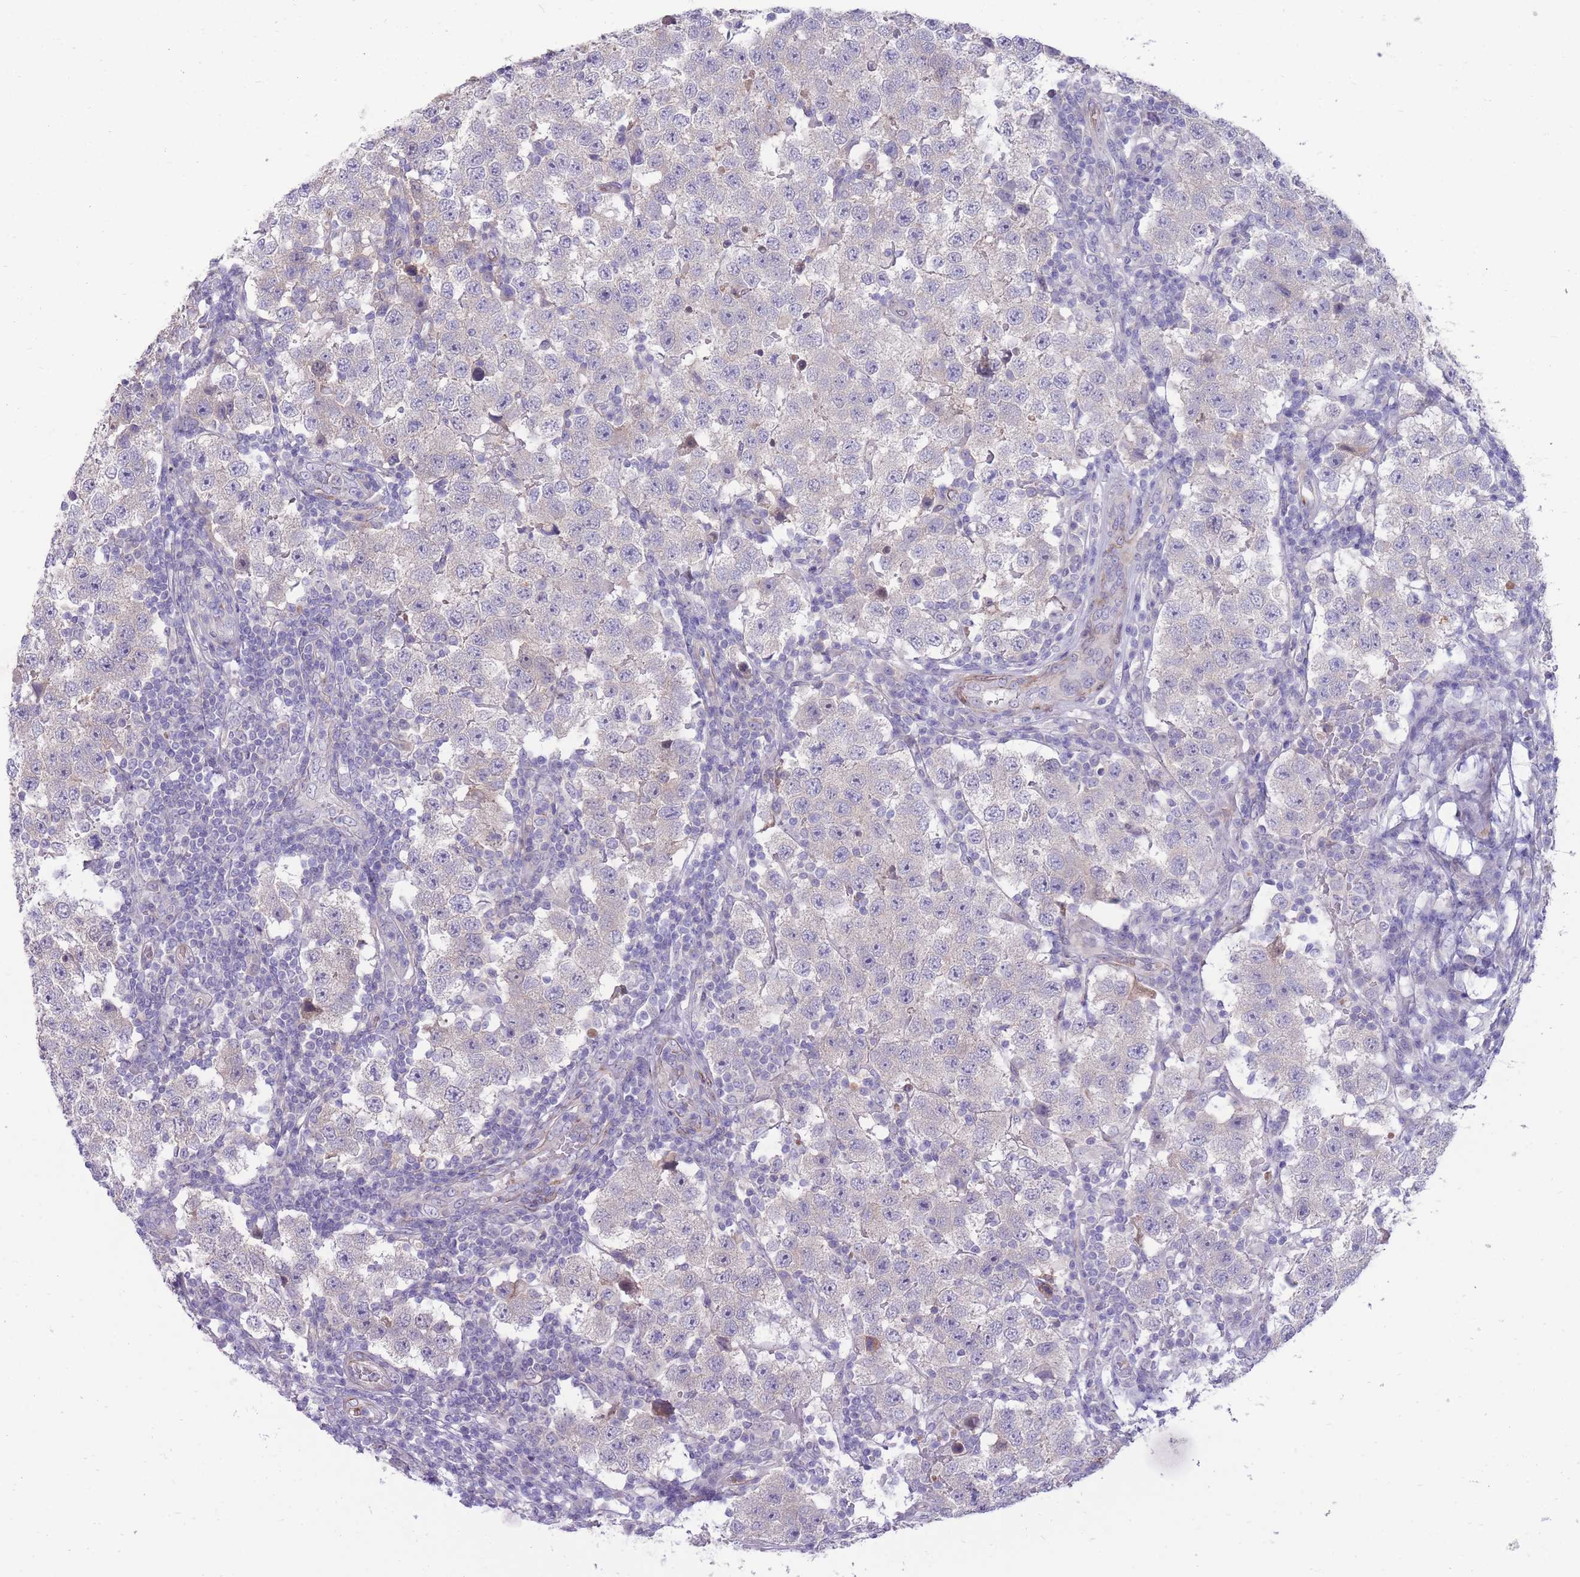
{"staining": {"intensity": "negative", "quantity": "none", "location": "none"}, "tissue": "testis cancer", "cell_type": "Tumor cells", "image_type": "cancer", "snomed": [{"axis": "morphology", "description": "Seminoma, NOS"}, {"axis": "topography", "description": "Testis"}], "caption": "Histopathology image shows no protein expression in tumor cells of seminoma (testis) tissue.", "gene": "RGS11", "patient": {"sex": "male", "age": 34}}